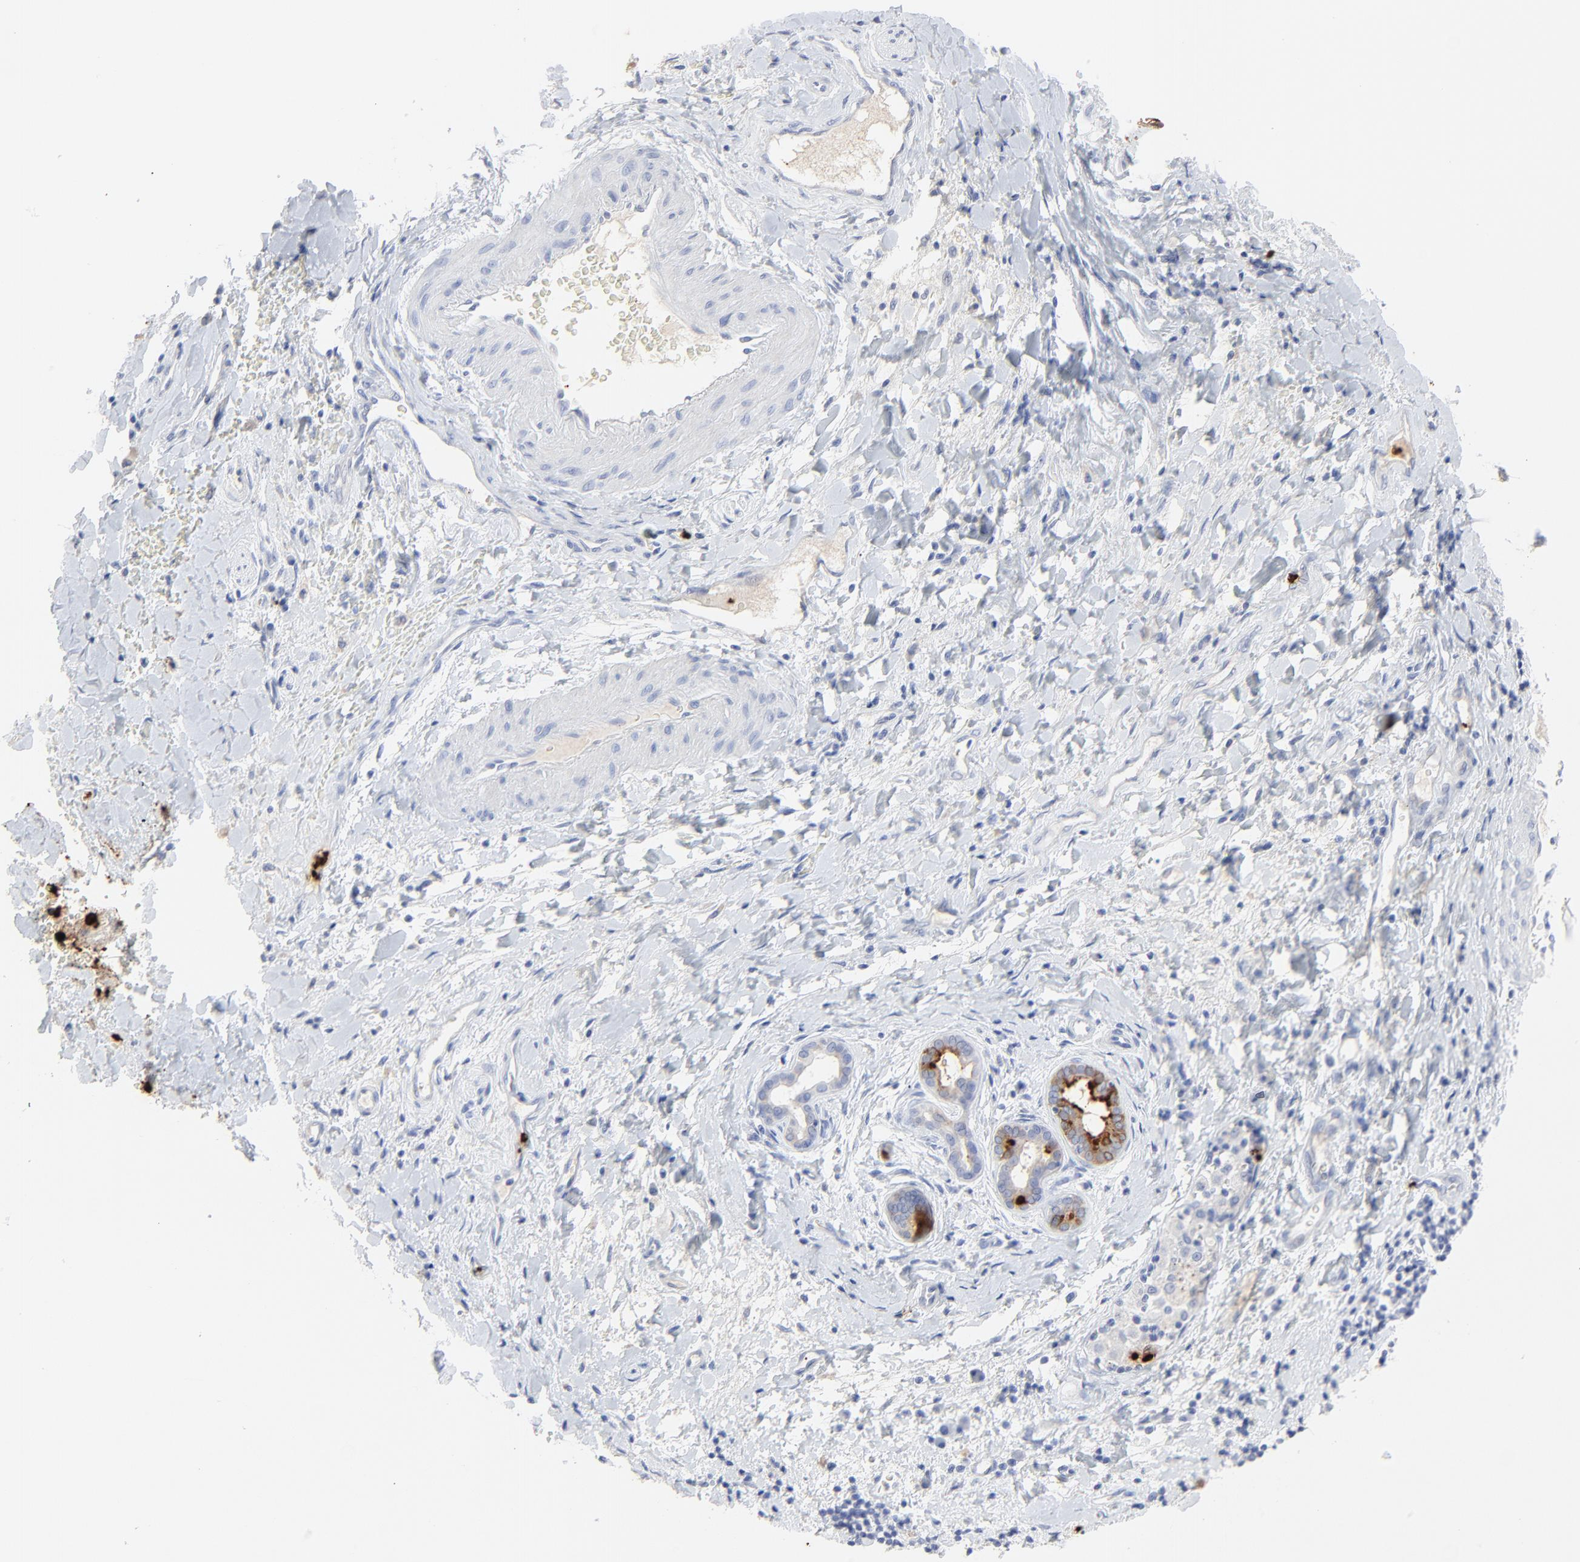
{"staining": {"intensity": "moderate", "quantity": "25%-75%", "location": "cytoplasmic/membranous"}, "tissue": "liver cancer", "cell_type": "Tumor cells", "image_type": "cancer", "snomed": [{"axis": "morphology", "description": "Cholangiocarcinoma"}, {"axis": "topography", "description": "Liver"}], "caption": "Human liver cancer stained with a protein marker reveals moderate staining in tumor cells.", "gene": "LCN2", "patient": {"sex": "male", "age": 57}}